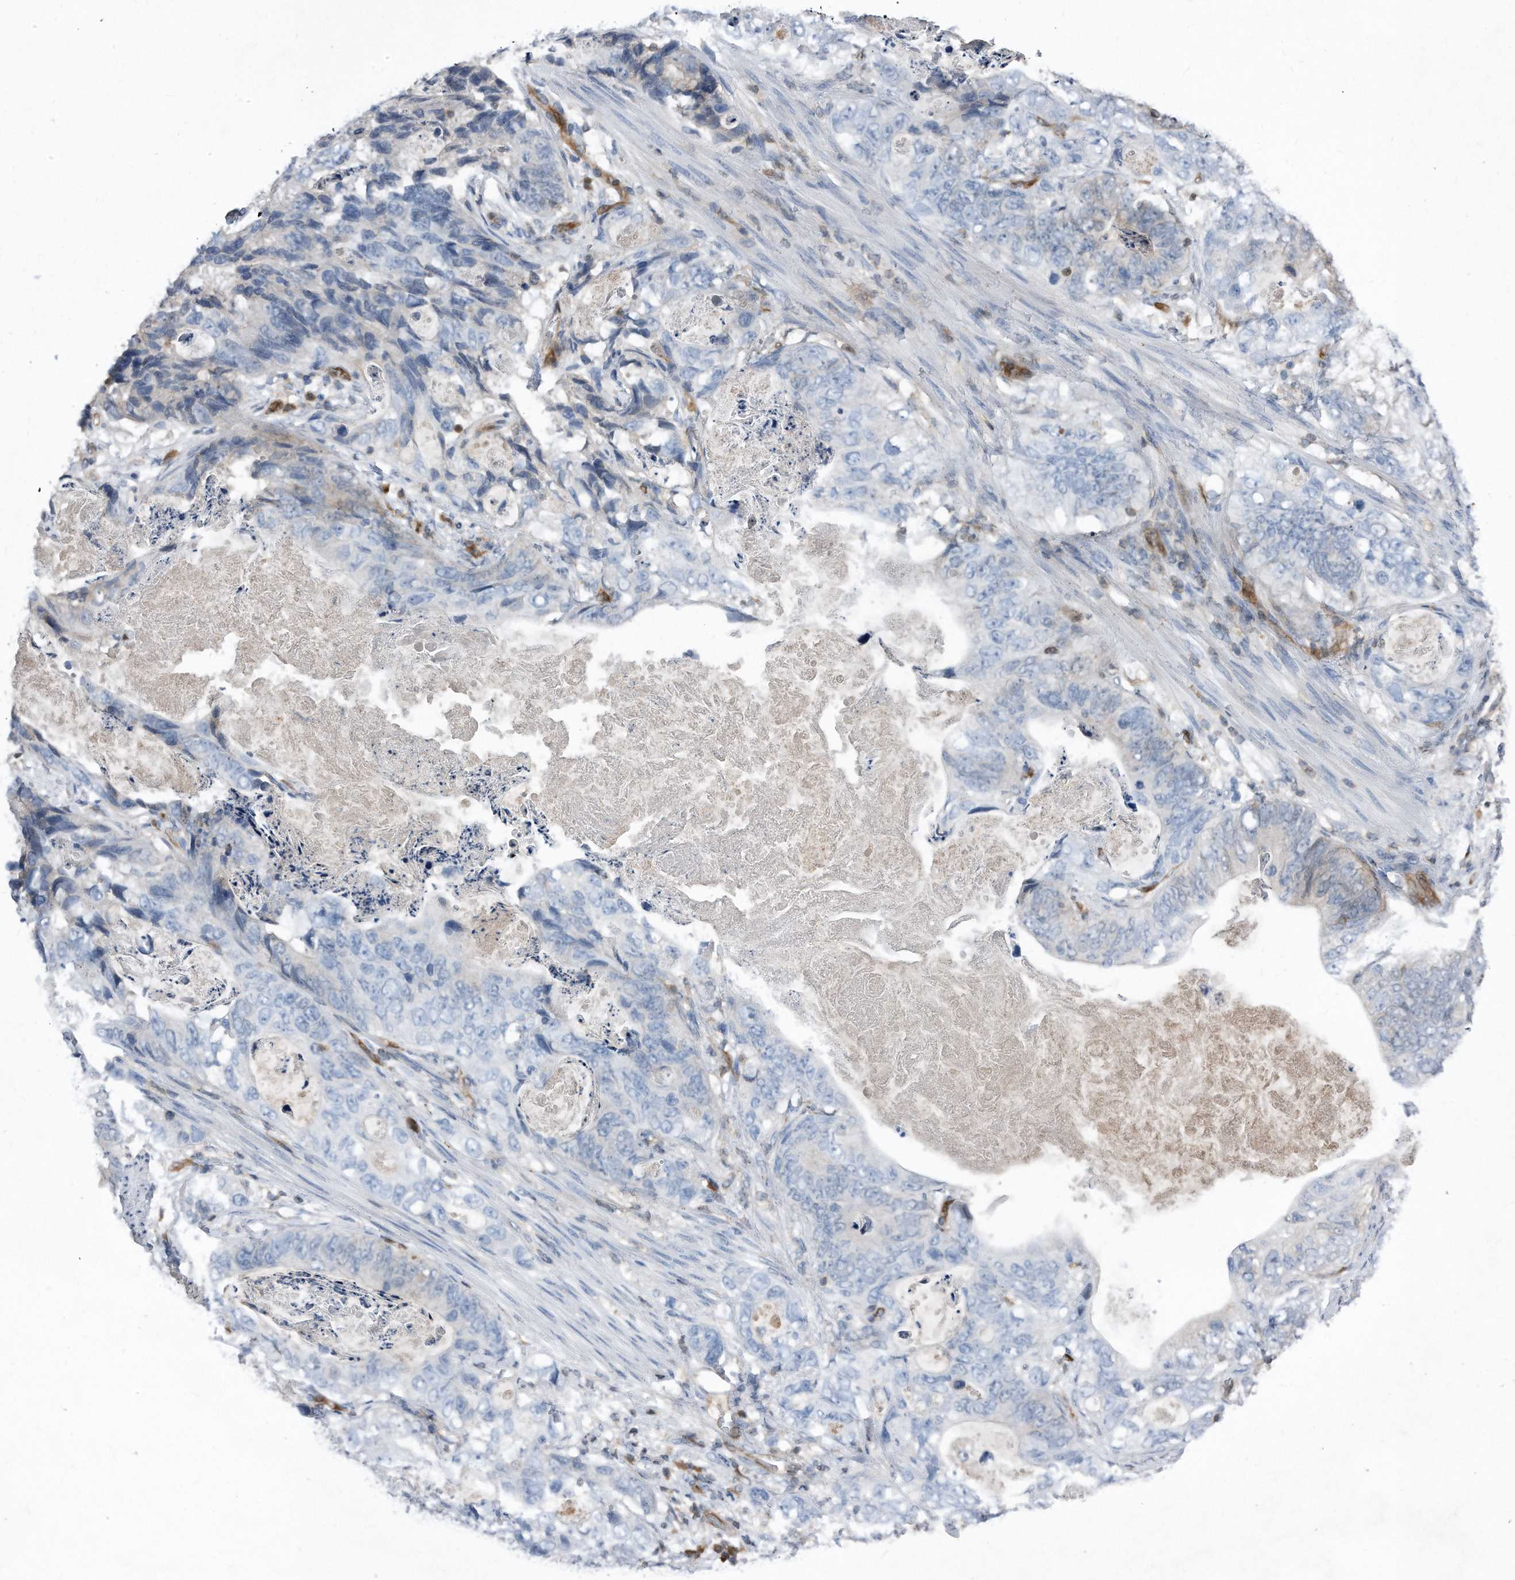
{"staining": {"intensity": "negative", "quantity": "none", "location": "none"}, "tissue": "stomach cancer", "cell_type": "Tumor cells", "image_type": "cancer", "snomed": [{"axis": "morphology", "description": "Normal tissue, NOS"}, {"axis": "morphology", "description": "Adenocarcinoma, NOS"}, {"axis": "topography", "description": "Stomach"}], "caption": "An immunohistochemistry image of stomach cancer (adenocarcinoma) is shown. There is no staining in tumor cells of stomach cancer (adenocarcinoma).", "gene": "MAP2K6", "patient": {"sex": "female", "age": 89}}